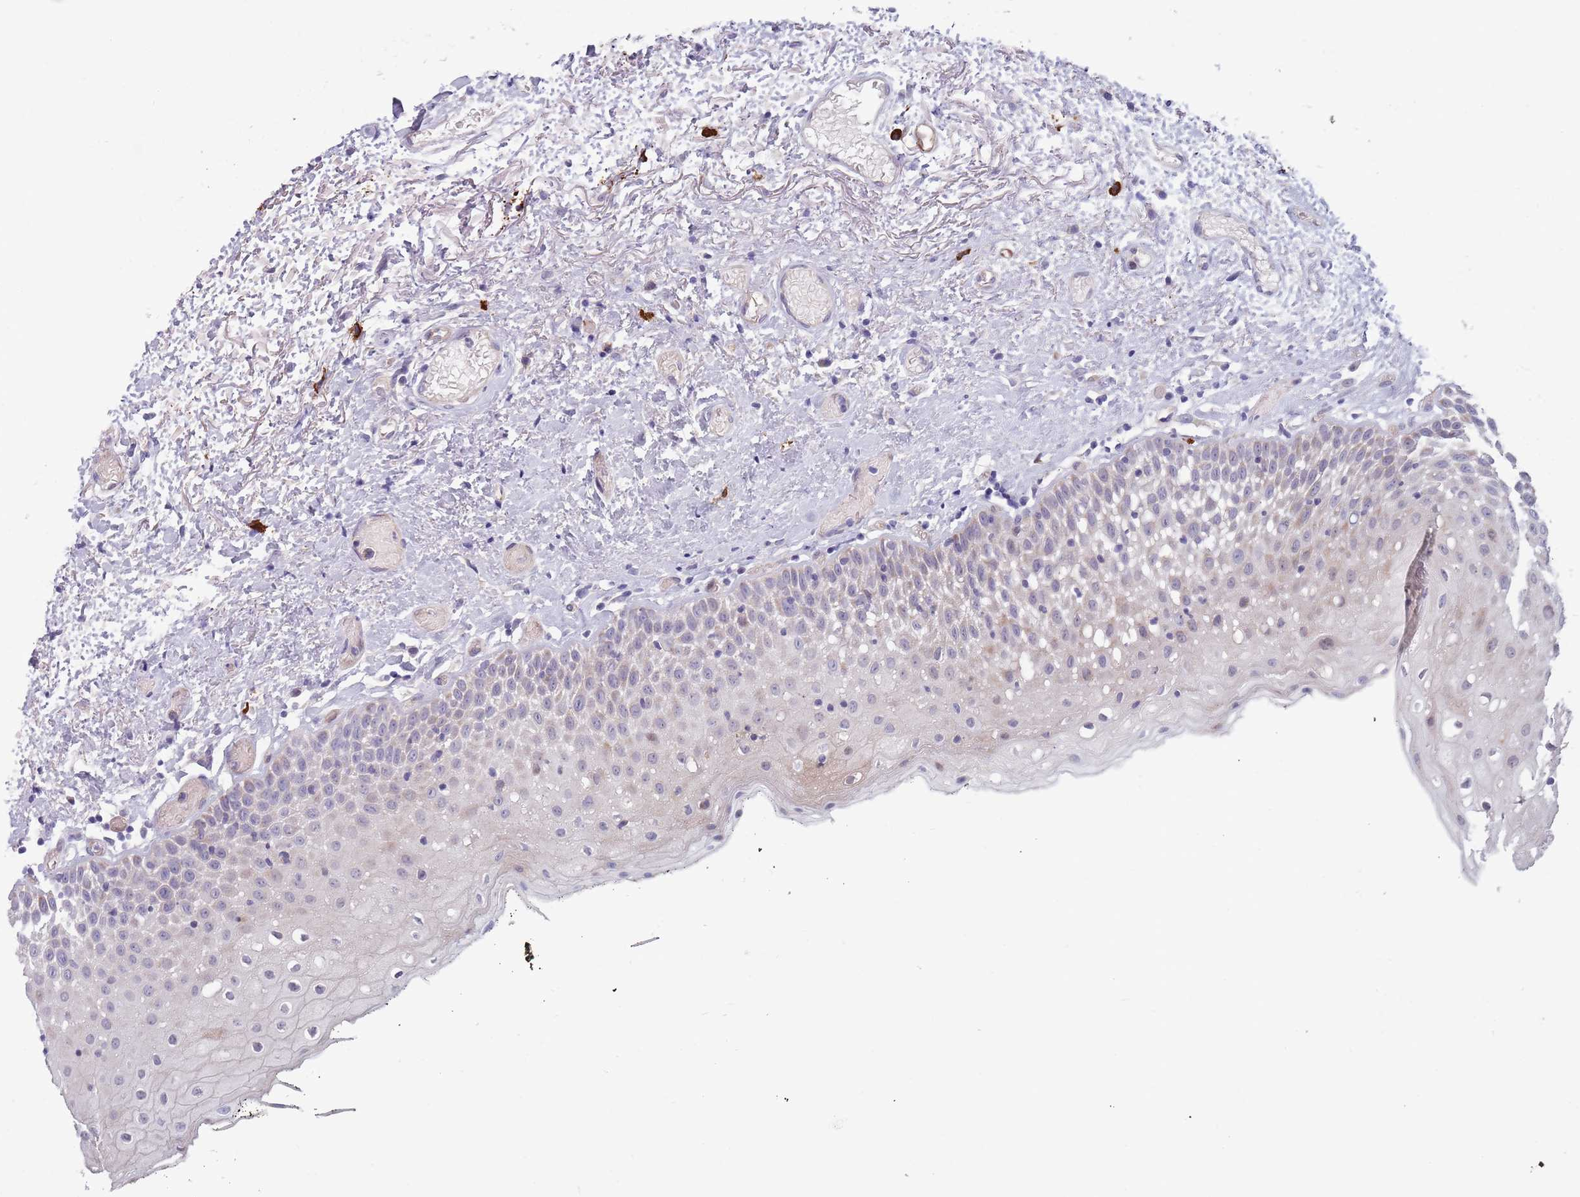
{"staining": {"intensity": "negative", "quantity": "none", "location": "none"}, "tissue": "oral mucosa", "cell_type": "Squamous epithelial cells", "image_type": "normal", "snomed": [{"axis": "morphology", "description": "Normal tissue, NOS"}, {"axis": "topography", "description": "Oral tissue"}], "caption": "Immunohistochemical staining of benign oral mucosa exhibits no significant positivity in squamous epithelial cells. (DAB immunohistochemistry (IHC) with hematoxylin counter stain).", "gene": "TYW1B", "patient": {"sex": "male", "age": 74}}